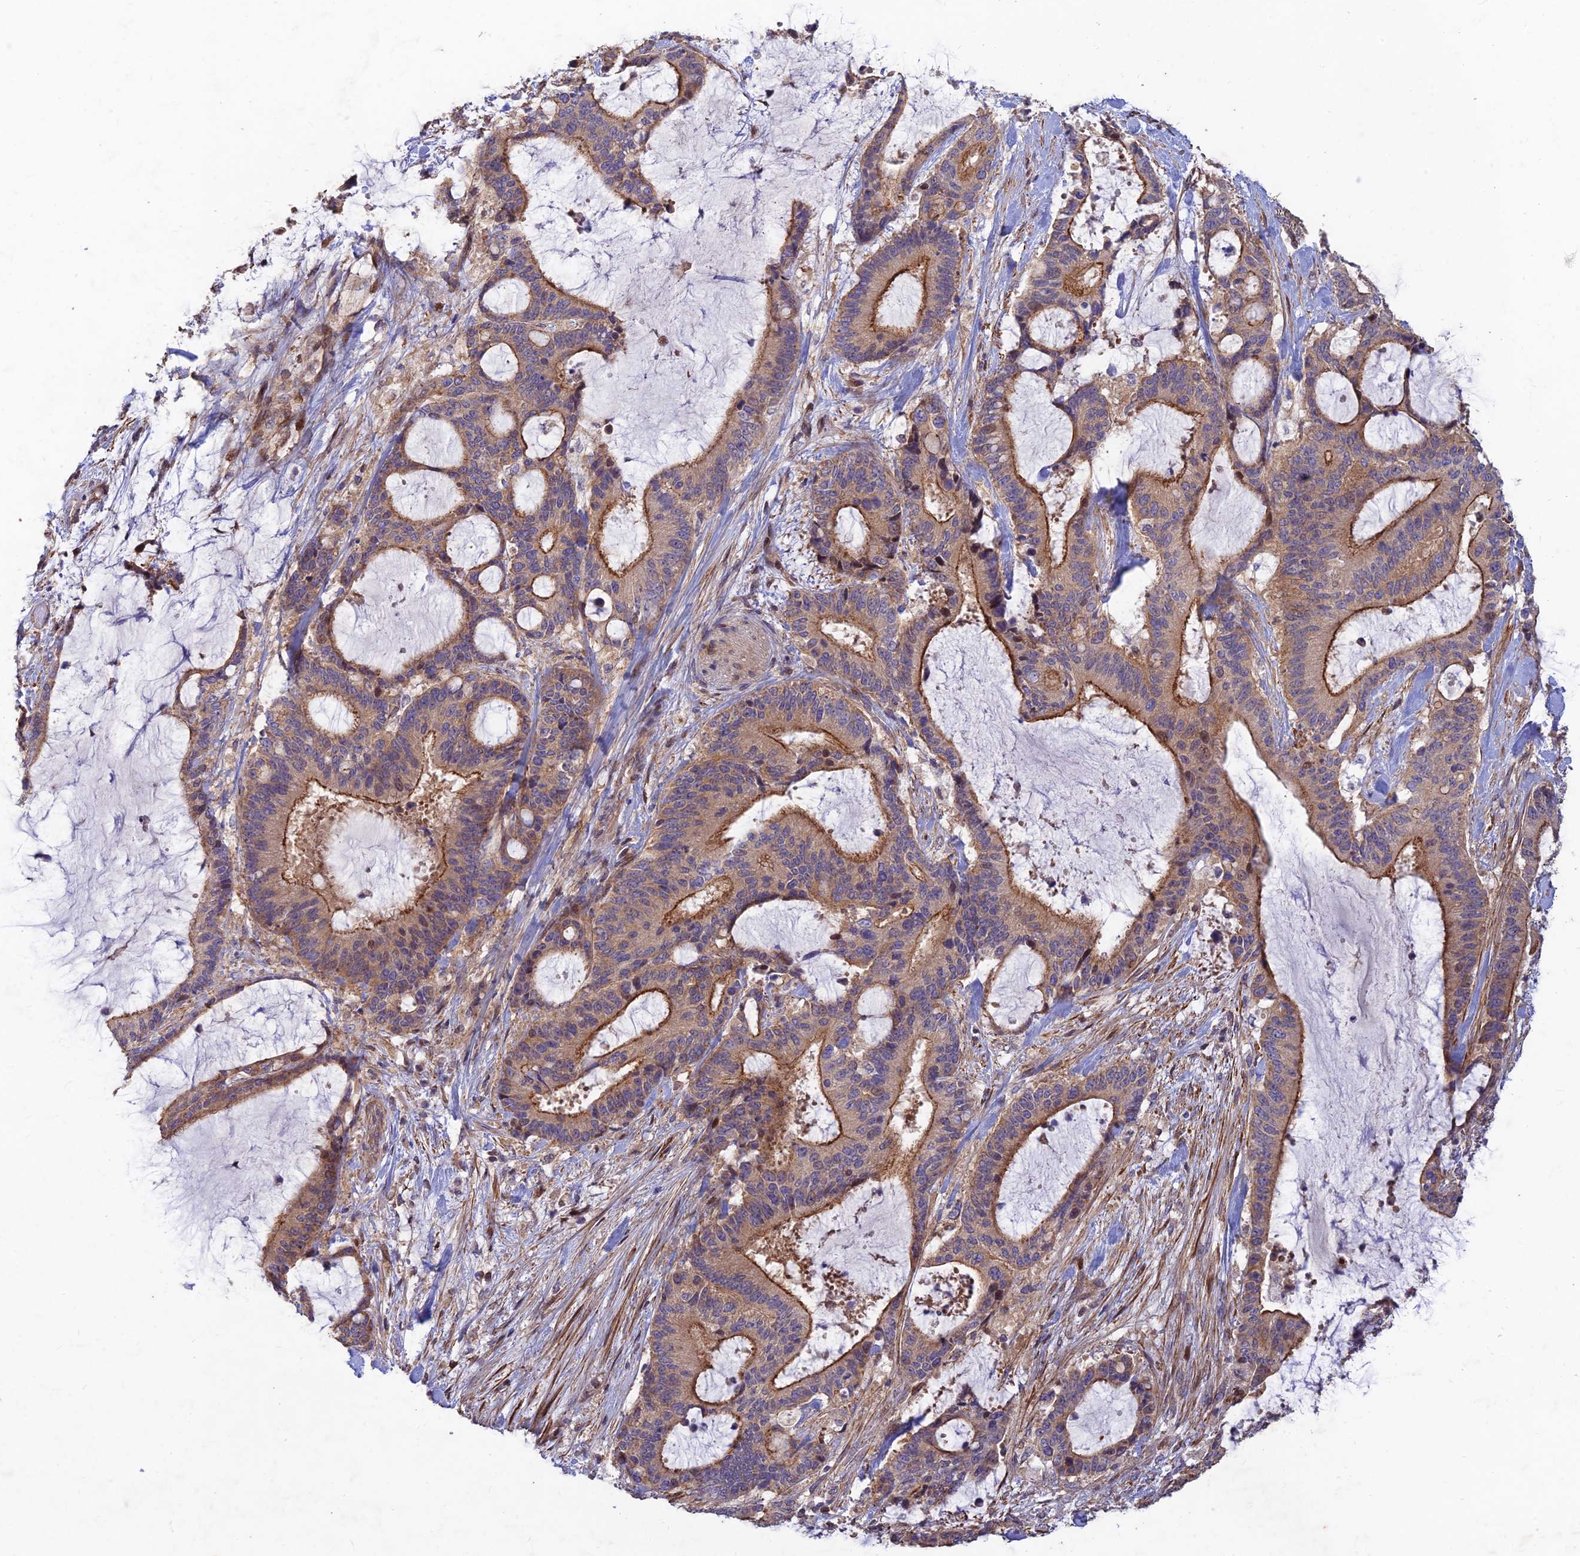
{"staining": {"intensity": "strong", "quantity": "25%-75%", "location": "cytoplasmic/membranous"}, "tissue": "liver cancer", "cell_type": "Tumor cells", "image_type": "cancer", "snomed": [{"axis": "morphology", "description": "Normal tissue, NOS"}, {"axis": "morphology", "description": "Cholangiocarcinoma"}, {"axis": "topography", "description": "Liver"}, {"axis": "topography", "description": "Peripheral nerve tissue"}], "caption": "Strong cytoplasmic/membranous positivity for a protein is present in approximately 25%-75% of tumor cells of liver cancer using immunohistochemistry (IHC).", "gene": "RELCH", "patient": {"sex": "female", "age": 73}}